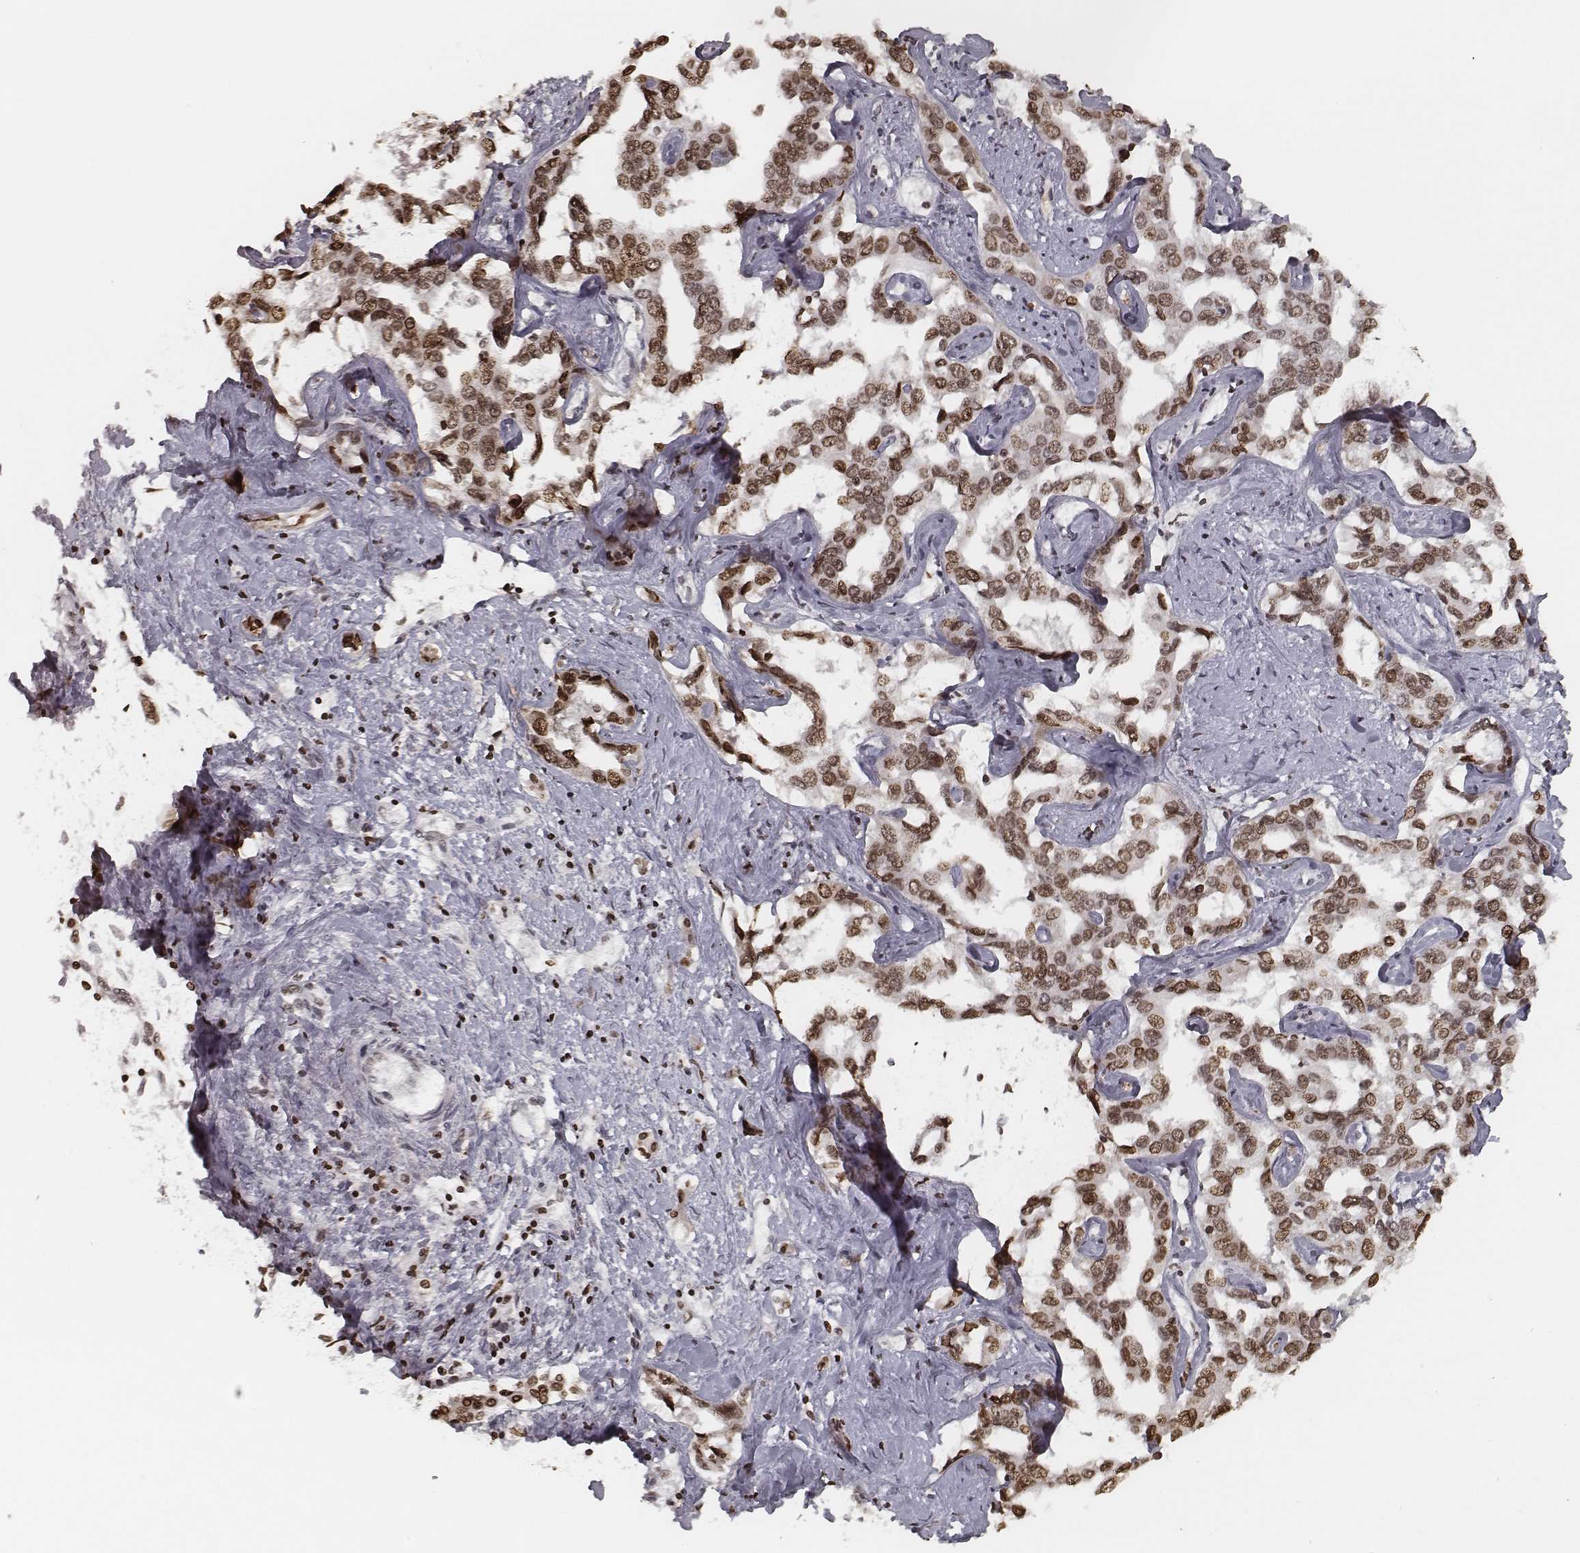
{"staining": {"intensity": "moderate", "quantity": ">75%", "location": "nuclear"}, "tissue": "liver cancer", "cell_type": "Tumor cells", "image_type": "cancer", "snomed": [{"axis": "morphology", "description": "Cholangiocarcinoma"}, {"axis": "topography", "description": "Liver"}], "caption": "Approximately >75% of tumor cells in human cholangiocarcinoma (liver) exhibit moderate nuclear protein positivity as visualized by brown immunohistochemical staining.", "gene": "HMGA2", "patient": {"sex": "male", "age": 59}}